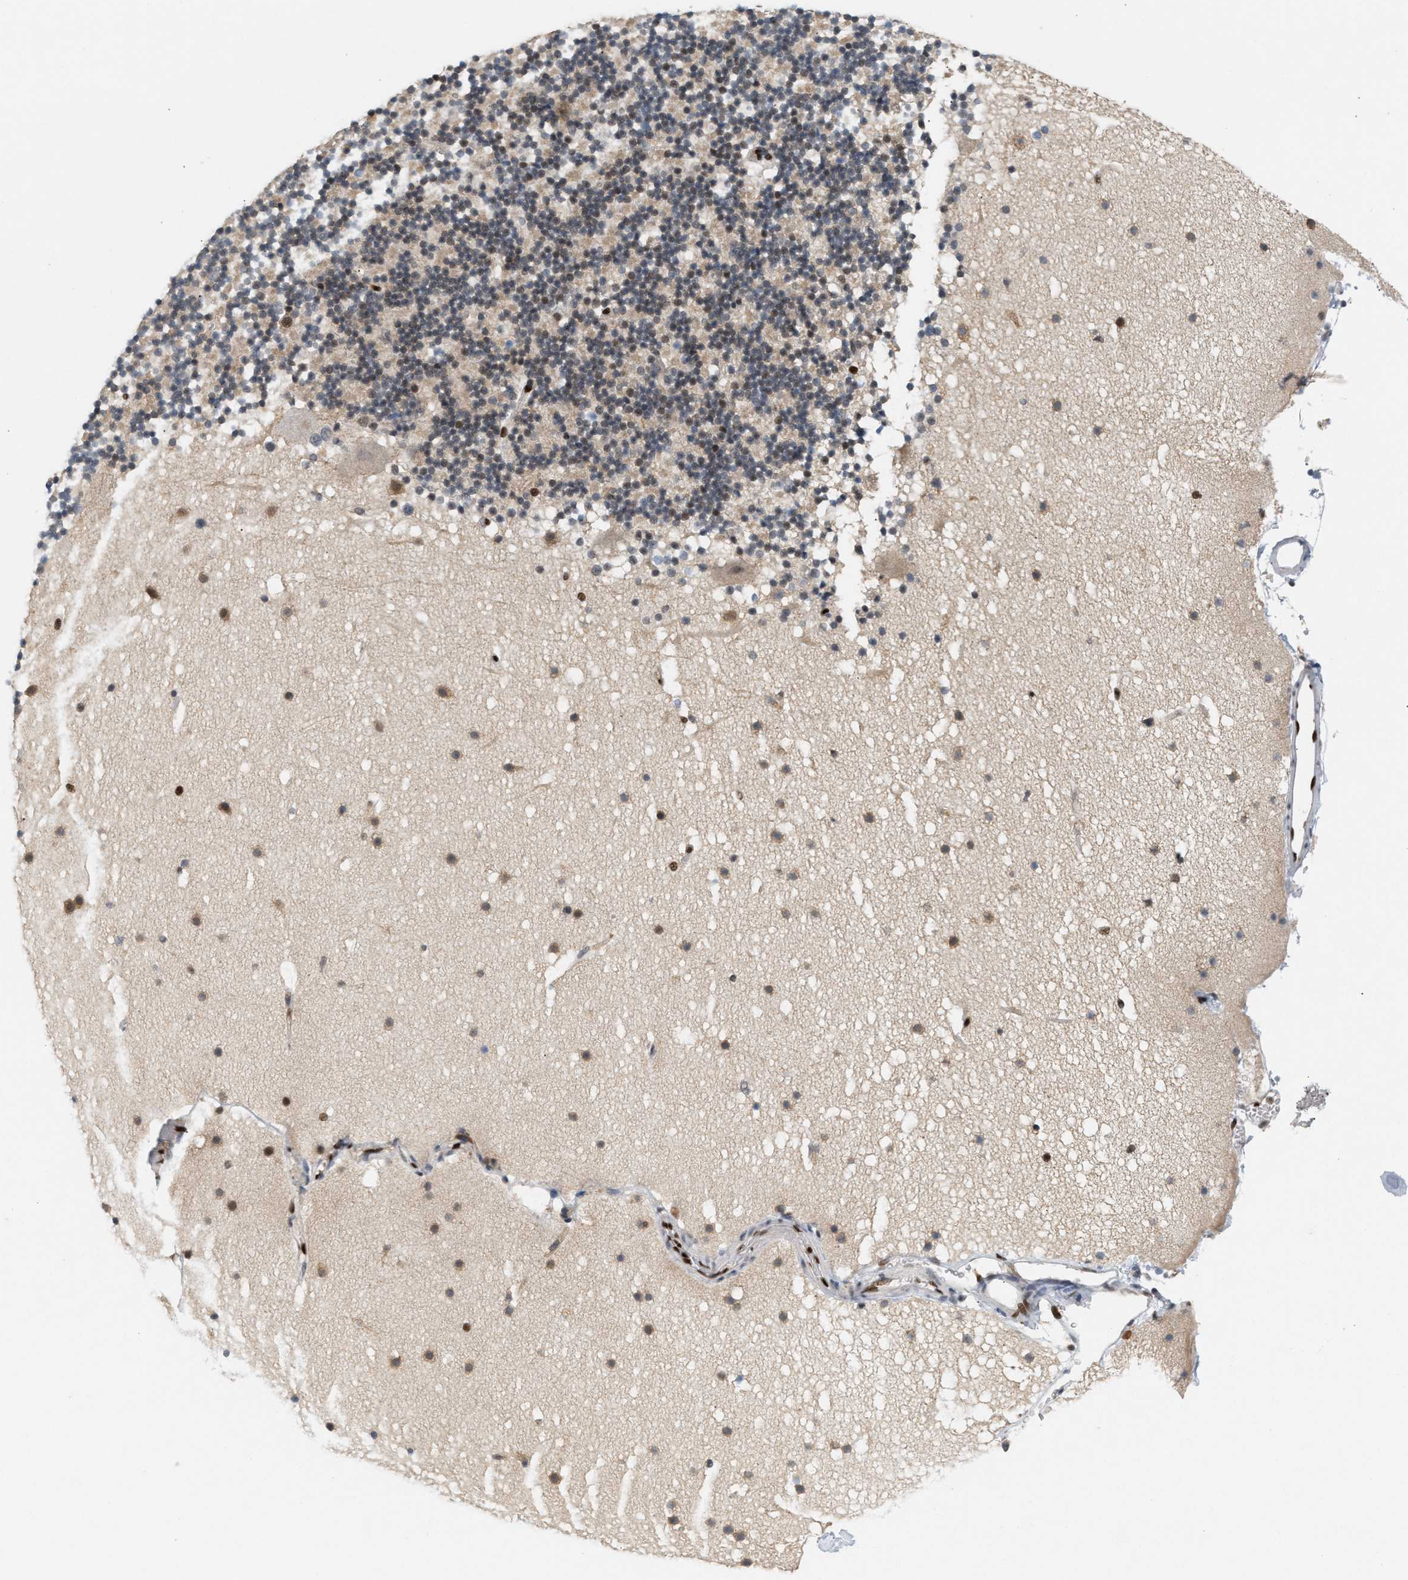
{"staining": {"intensity": "moderate", "quantity": ">75%", "location": "nuclear"}, "tissue": "cerebellum", "cell_type": "Cells in granular layer", "image_type": "normal", "snomed": [{"axis": "morphology", "description": "Normal tissue, NOS"}, {"axis": "topography", "description": "Cerebellum"}], "caption": "Moderate nuclear staining is present in approximately >75% of cells in granular layer in normal cerebellum.", "gene": "C17orf49", "patient": {"sex": "male", "age": 57}}